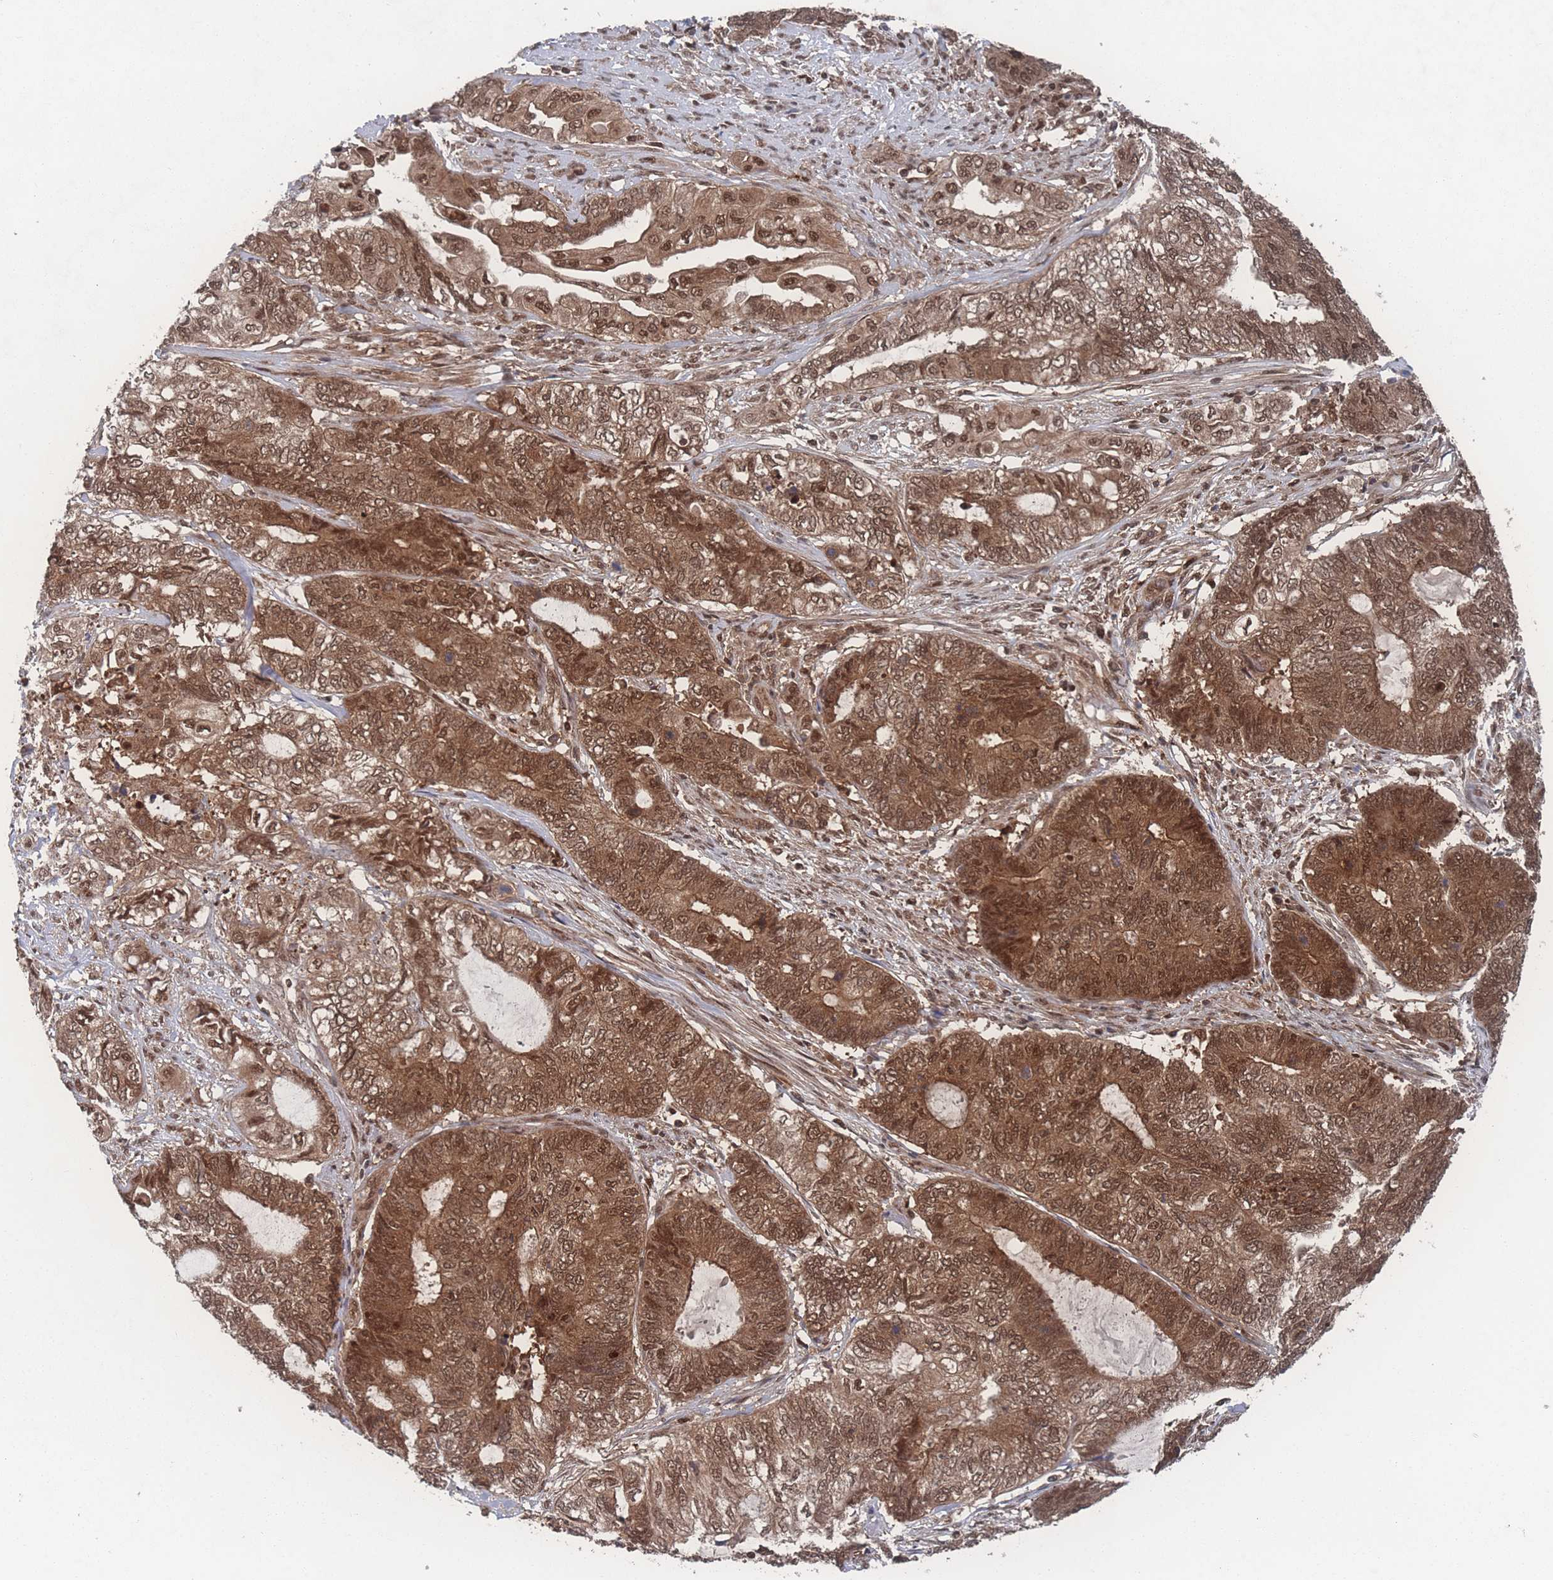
{"staining": {"intensity": "moderate", "quantity": ">75%", "location": "cytoplasmic/membranous,nuclear"}, "tissue": "endometrial cancer", "cell_type": "Tumor cells", "image_type": "cancer", "snomed": [{"axis": "morphology", "description": "Adenocarcinoma, NOS"}, {"axis": "topography", "description": "Uterus"}, {"axis": "topography", "description": "Endometrium"}], "caption": "Immunohistochemical staining of endometrial cancer shows moderate cytoplasmic/membranous and nuclear protein expression in approximately >75% of tumor cells.", "gene": "PSMA1", "patient": {"sex": "female", "age": 70}}